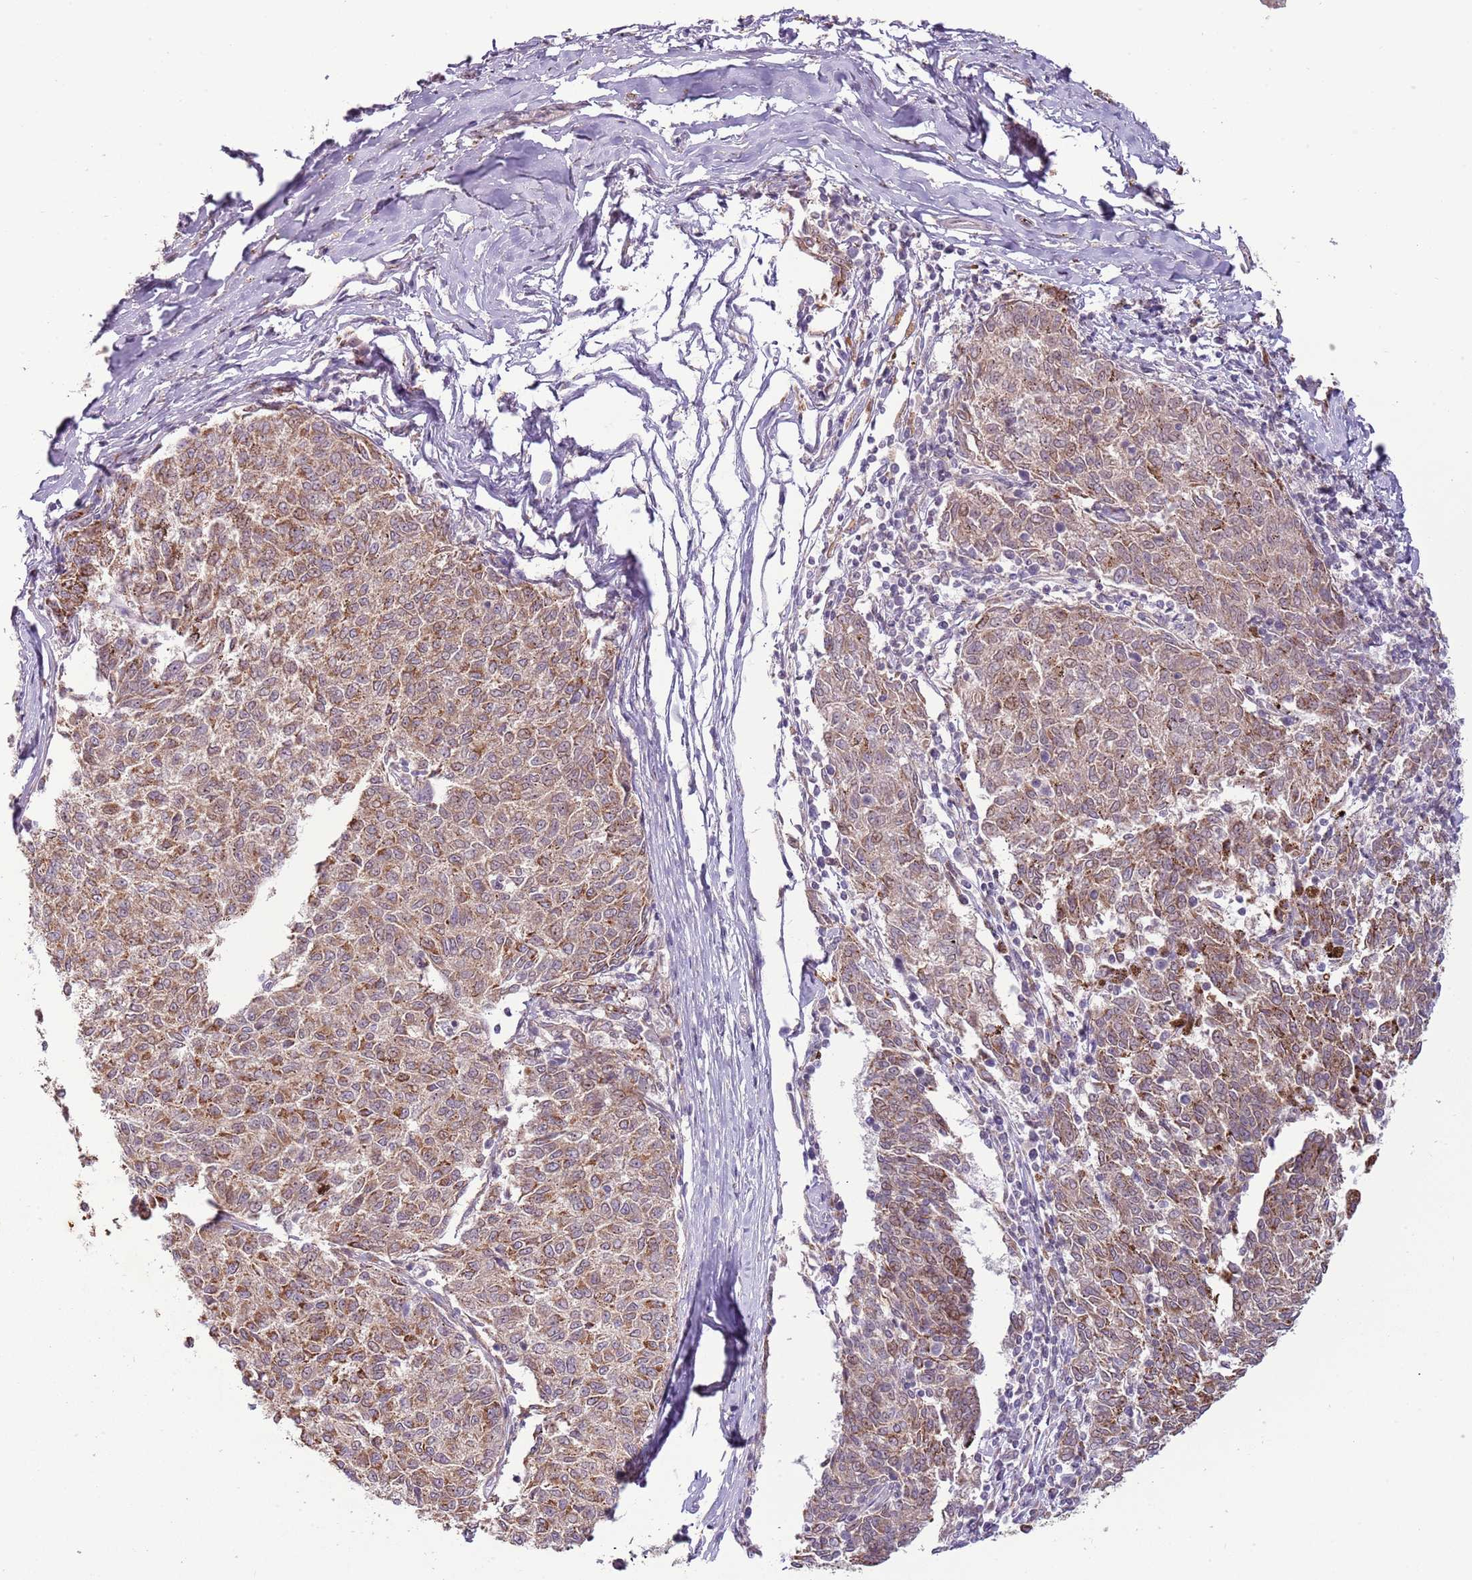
{"staining": {"intensity": "moderate", "quantity": ">75%", "location": "cytoplasmic/membranous"}, "tissue": "melanoma", "cell_type": "Tumor cells", "image_type": "cancer", "snomed": [{"axis": "morphology", "description": "Malignant melanoma, NOS"}, {"axis": "topography", "description": "Skin"}], "caption": "Malignant melanoma tissue demonstrates moderate cytoplasmic/membranous expression in about >75% of tumor cells, visualized by immunohistochemistry. (Stains: DAB (3,3'-diaminobenzidine) in brown, nuclei in blue, Microscopy: brightfield microscopy at high magnification).", "gene": "MLLT11", "patient": {"sex": "female", "age": 72}}